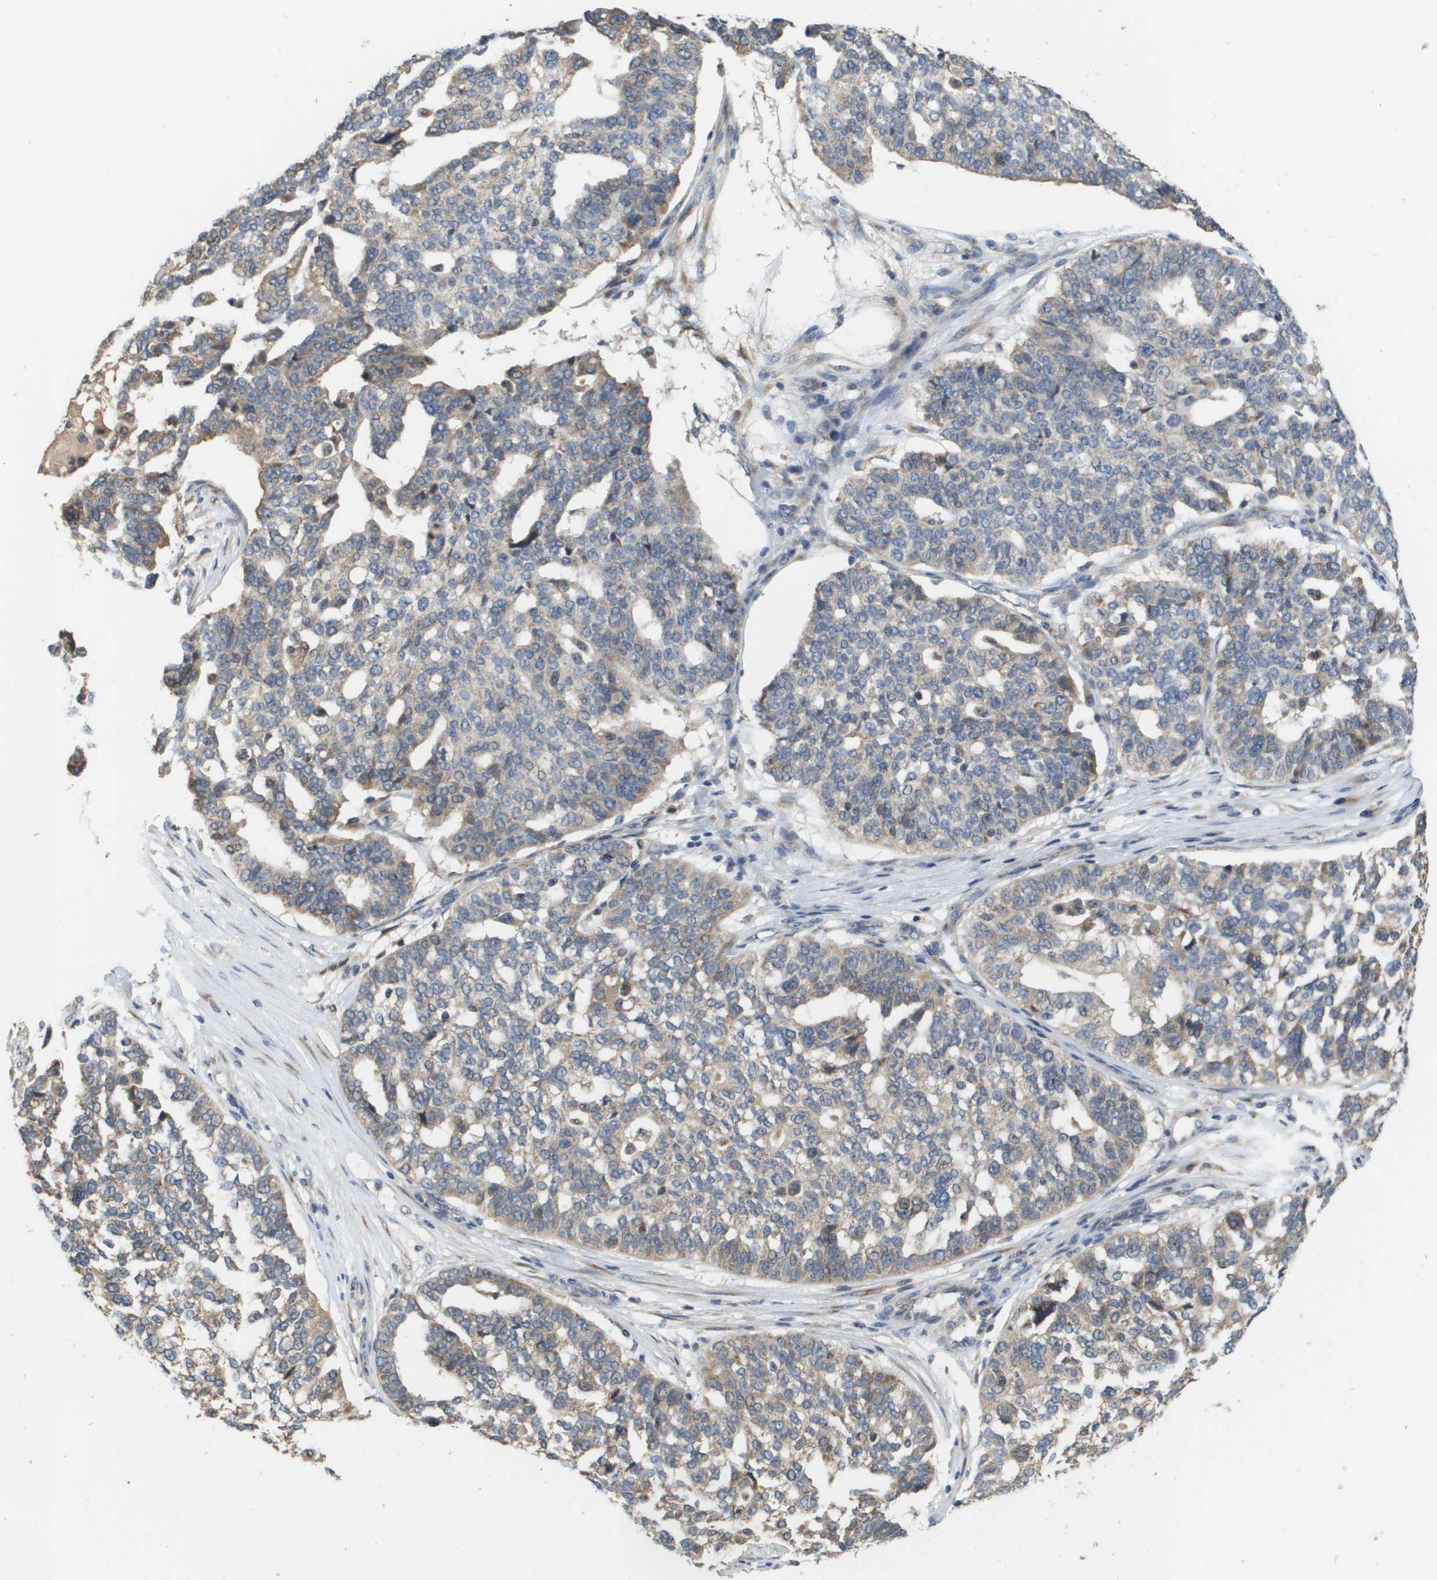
{"staining": {"intensity": "weak", "quantity": "25%-75%", "location": "cytoplasmic/membranous"}, "tissue": "ovarian cancer", "cell_type": "Tumor cells", "image_type": "cancer", "snomed": [{"axis": "morphology", "description": "Cystadenocarcinoma, serous, NOS"}, {"axis": "topography", "description": "Ovary"}], "caption": "IHC of serous cystadenocarcinoma (ovarian) exhibits low levels of weak cytoplasmic/membranous expression in about 25%-75% of tumor cells. (brown staining indicates protein expression, while blue staining denotes nuclei).", "gene": "PCK1", "patient": {"sex": "female", "age": 59}}